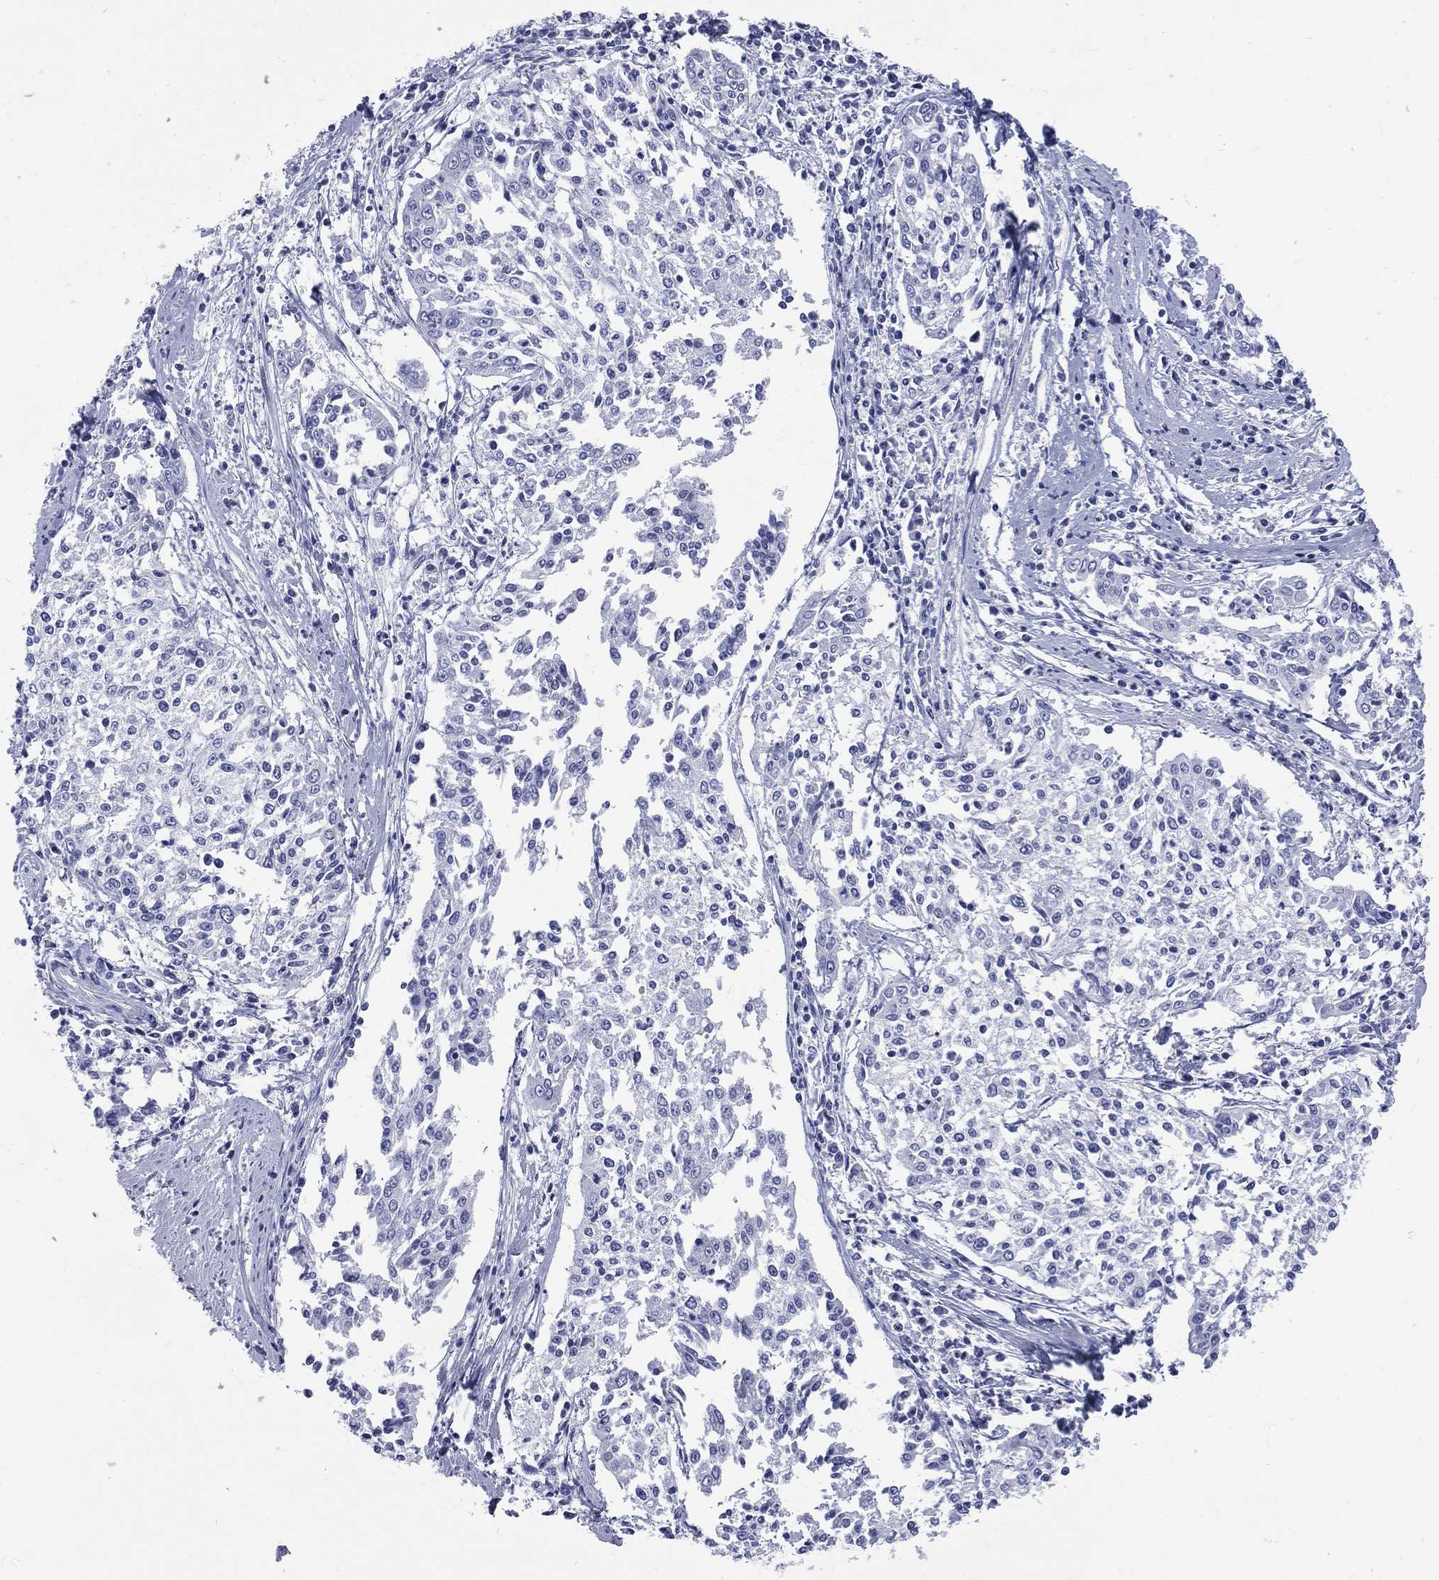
{"staining": {"intensity": "negative", "quantity": "none", "location": "none"}, "tissue": "cervical cancer", "cell_type": "Tumor cells", "image_type": "cancer", "snomed": [{"axis": "morphology", "description": "Squamous cell carcinoma, NOS"}, {"axis": "topography", "description": "Cervix"}], "caption": "Human squamous cell carcinoma (cervical) stained for a protein using IHC displays no staining in tumor cells.", "gene": "MLLT10", "patient": {"sex": "female", "age": 41}}